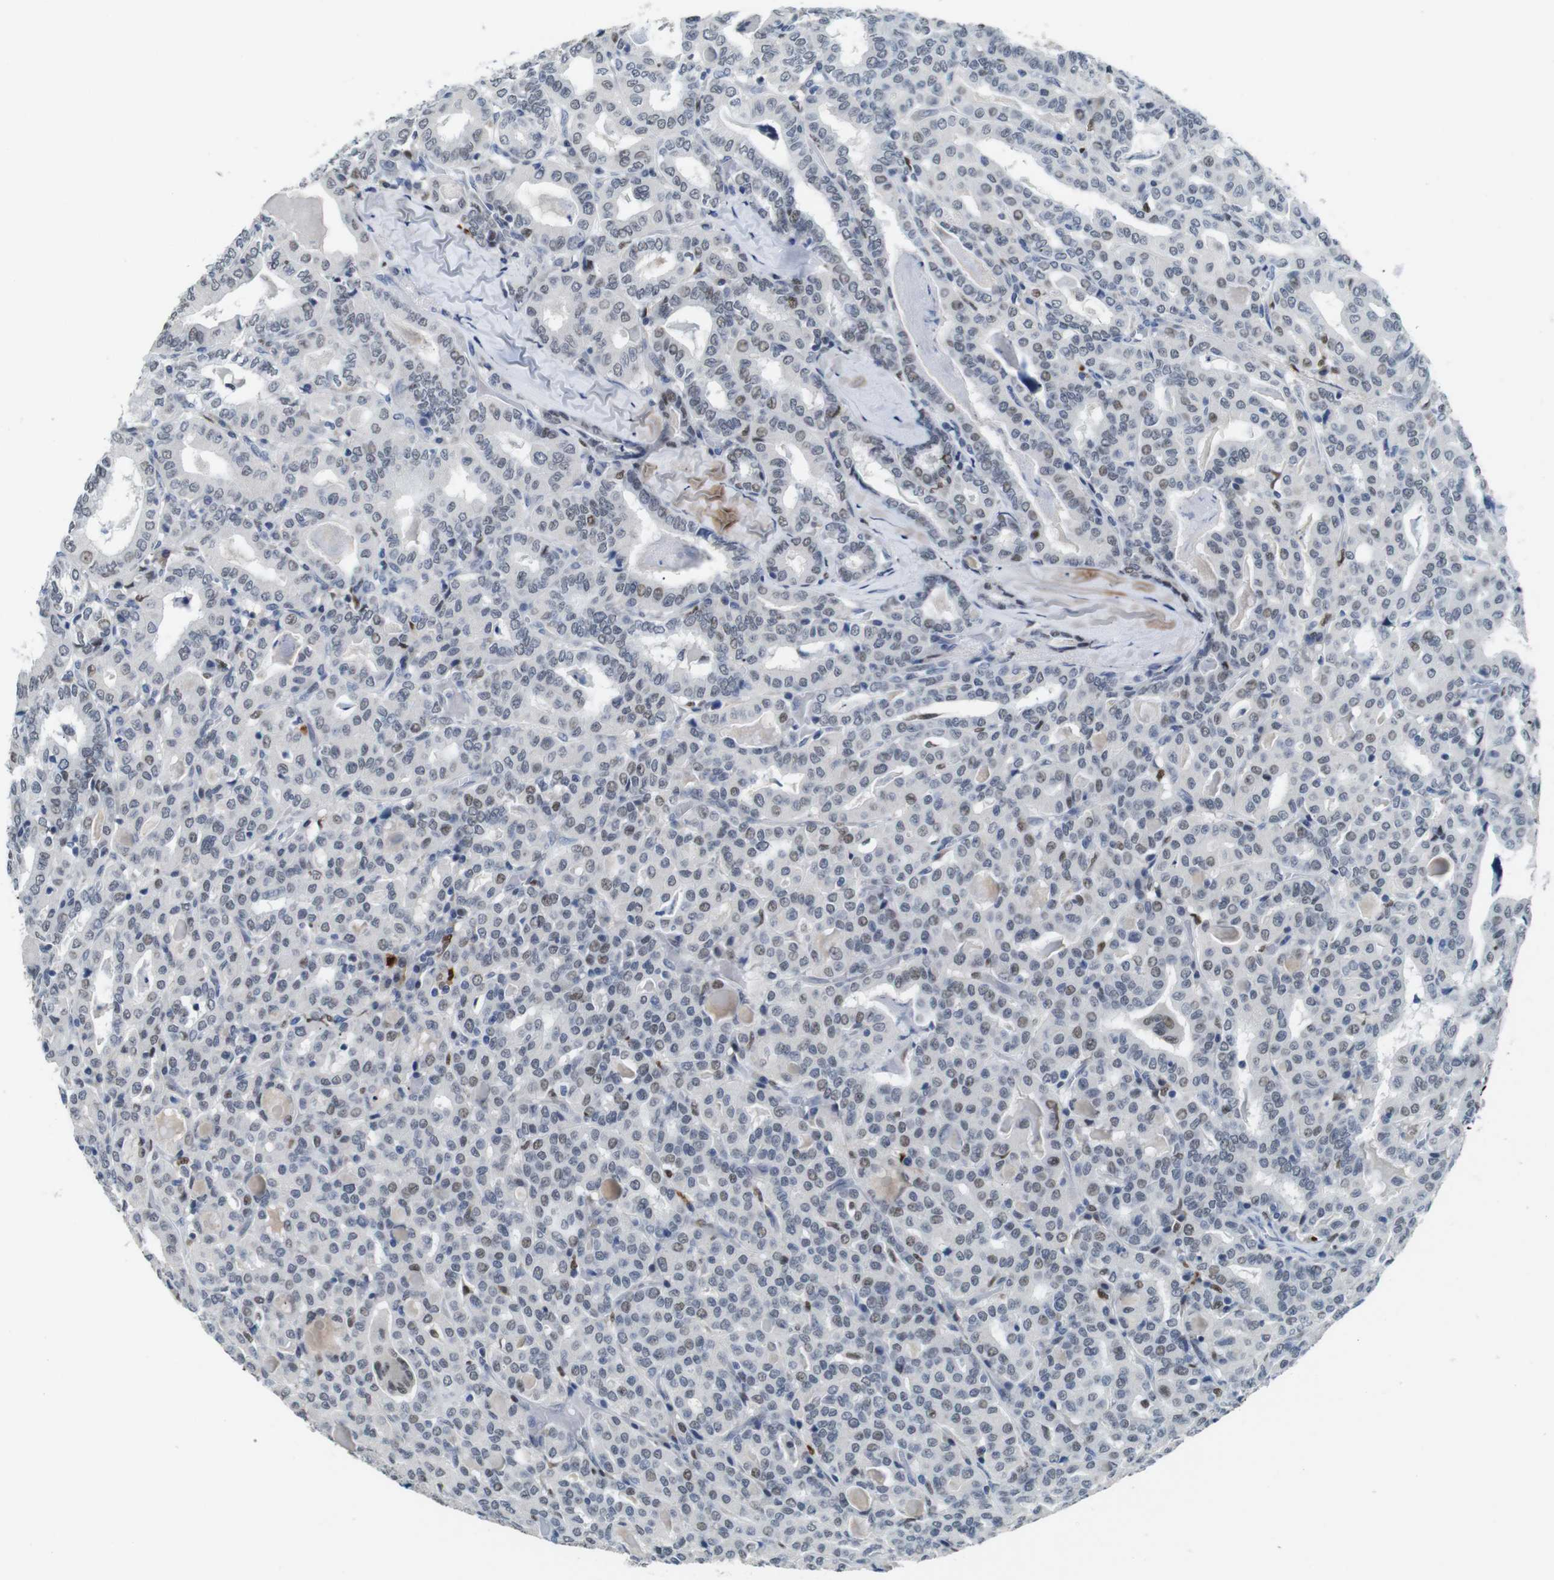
{"staining": {"intensity": "weak", "quantity": "25%-75%", "location": "nuclear"}, "tissue": "thyroid cancer", "cell_type": "Tumor cells", "image_type": "cancer", "snomed": [{"axis": "morphology", "description": "Papillary adenocarcinoma, NOS"}, {"axis": "topography", "description": "Thyroid gland"}], "caption": "Thyroid cancer (papillary adenocarcinoma) stained for a protein (brown) exhibits weak nuclear positive expression in about 25%-75% of tumor cells.", "gene": "IRF8", "patient": {"sex": "female", "age": 42}}